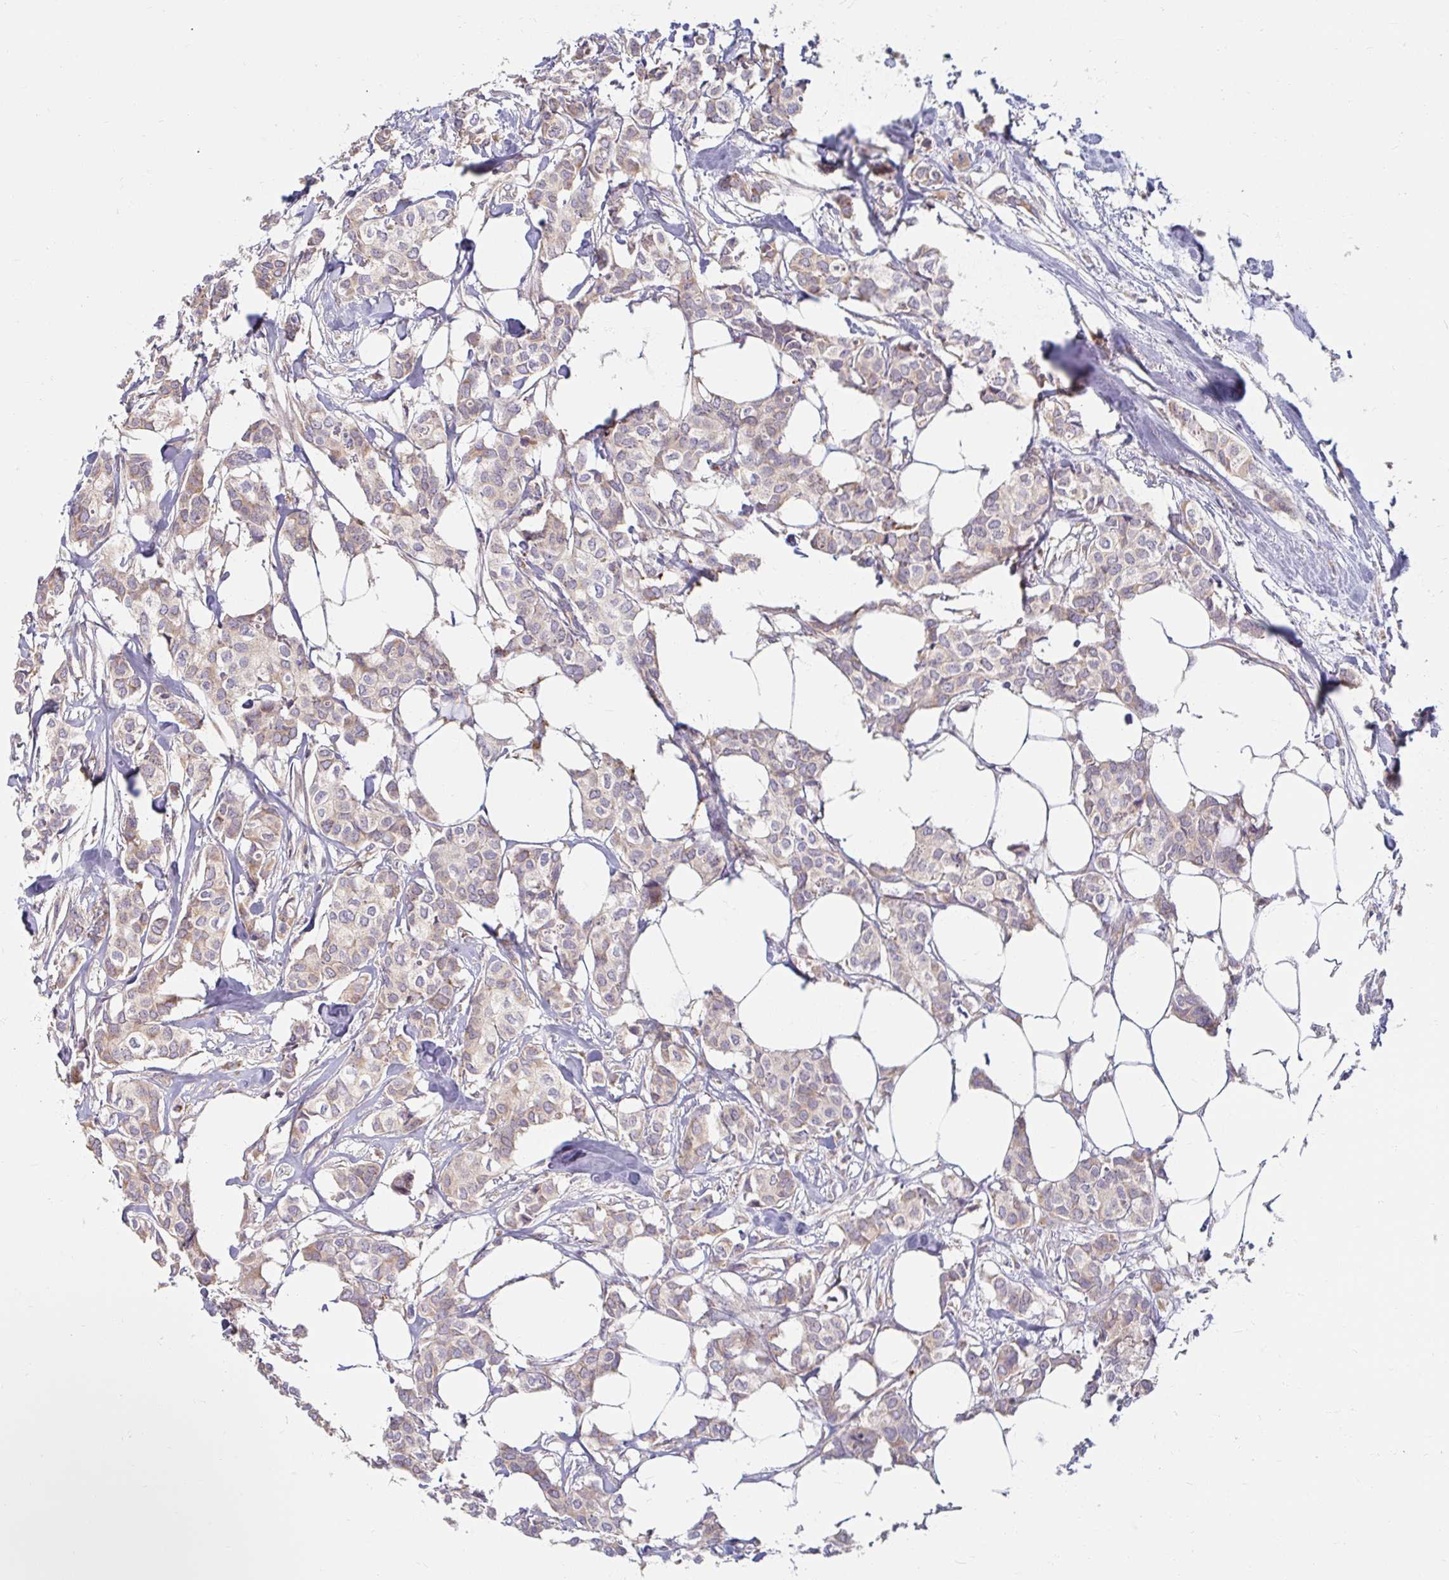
{"staining": {"intensity": "weak", "quantity": "25%-75%", "location": "cytoplasmic/membranous"}, "tissue": "breast cancer", "cell_type": "Tumor cells", "image_type": "cancer", "snomed": [{"axis": "morphology", "description": "Duct carcinoma"}, {"axis": "topography", "description": "Breast"}], "caption": "Human breast cancer stained with a protein marker reveals weak staining in tumor cells.", "gene": "SKP2", "patient": {"sex": "female", "age": 62}}